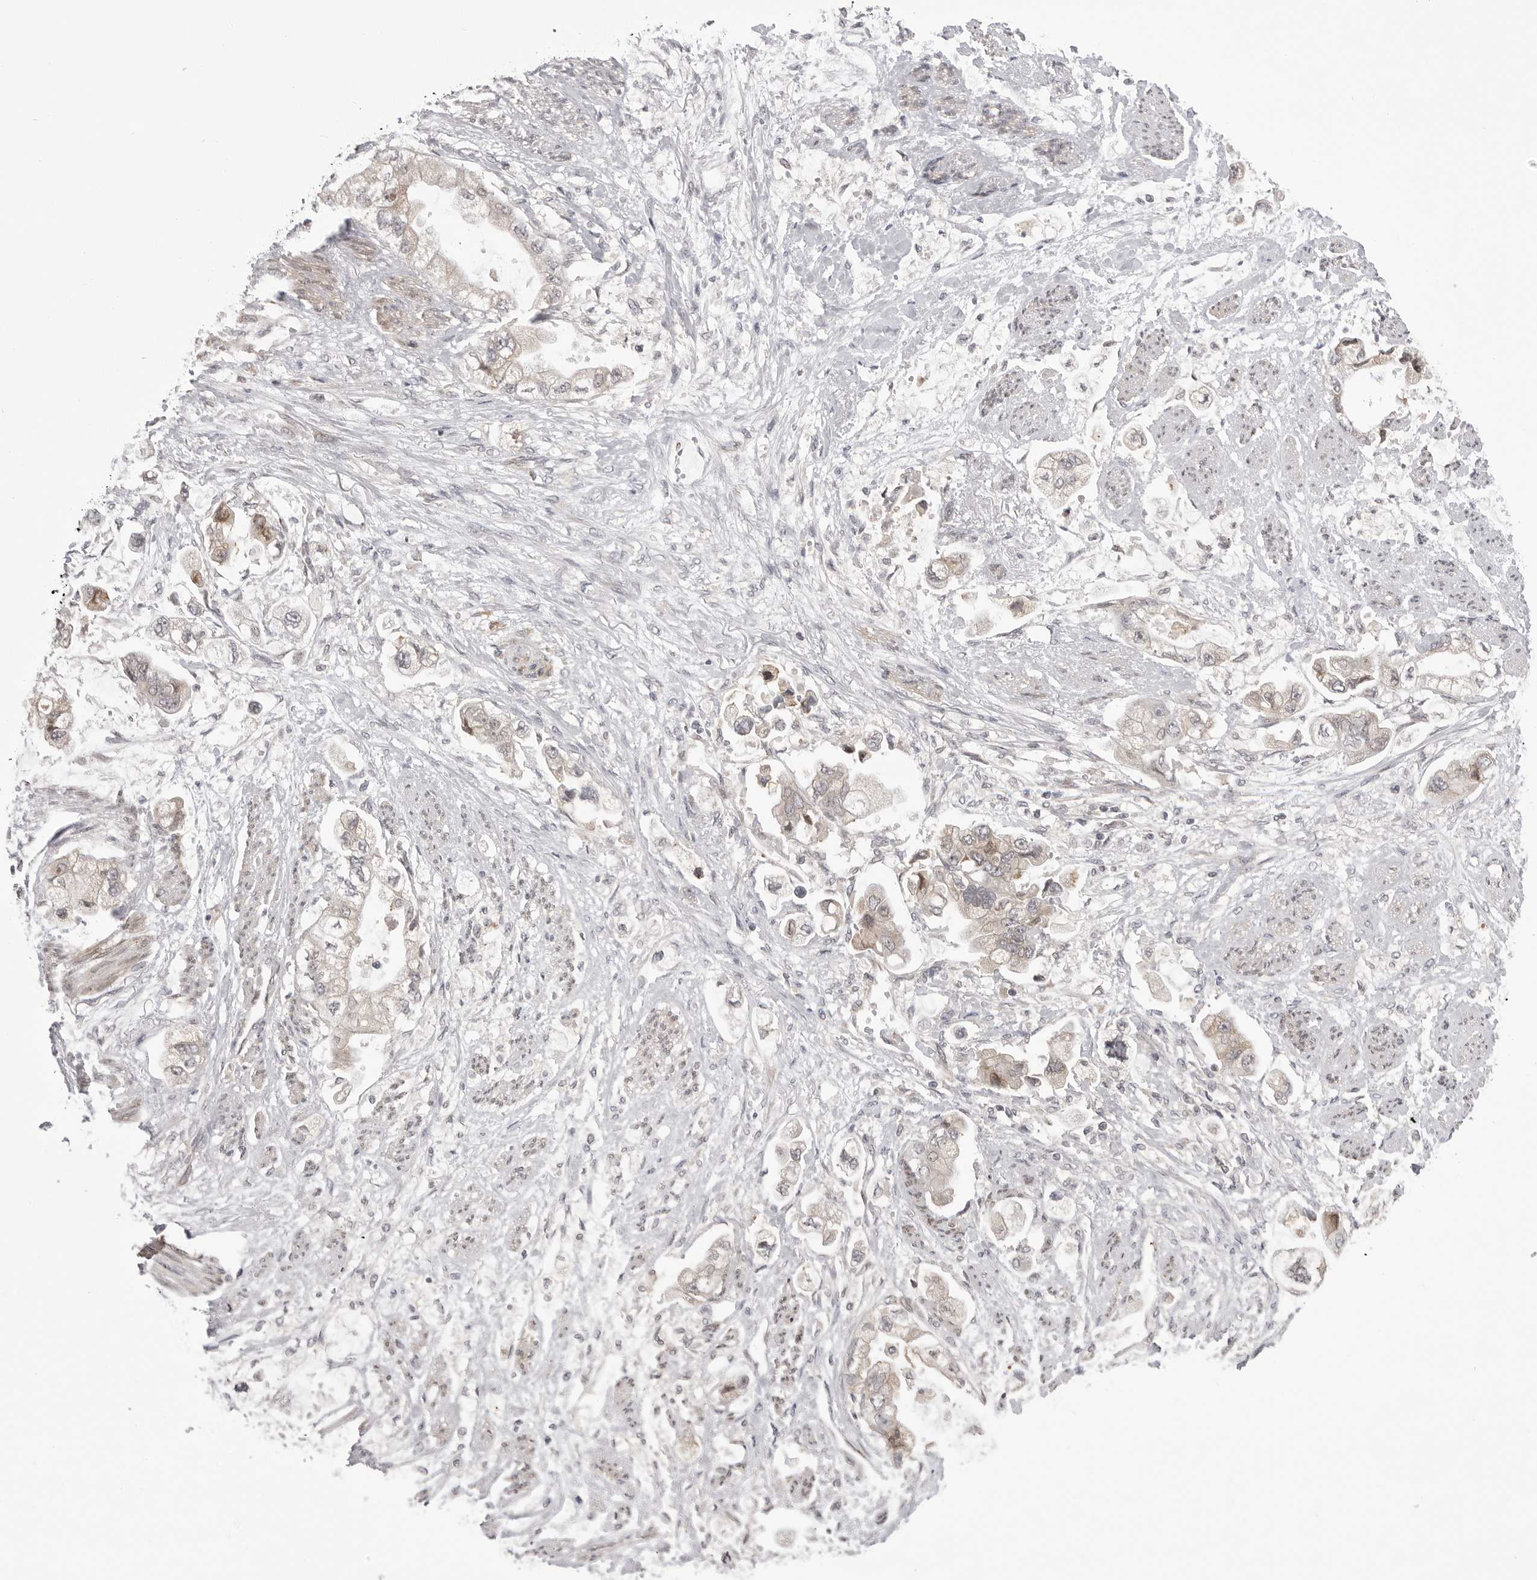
{"staining": {"intensity": "weak", "quantity": "<25%", "location": "cytoplasmic/membranous"}, "tissue": "stomach cancer", "cell_type": "Tumor cells", "image_type": "cancer", "snomed": [{"axis": "morphology", "description": "Adenocarcinoma, NOS"}, {"axis": "topography", "description": "Stomach"}], "caption": "Tumor cells are negative for brown protein staining in stomach cancer (adenocarcinoma).", "gene": "PTK2B", "patient": {"sex": "male", "age": 62}}